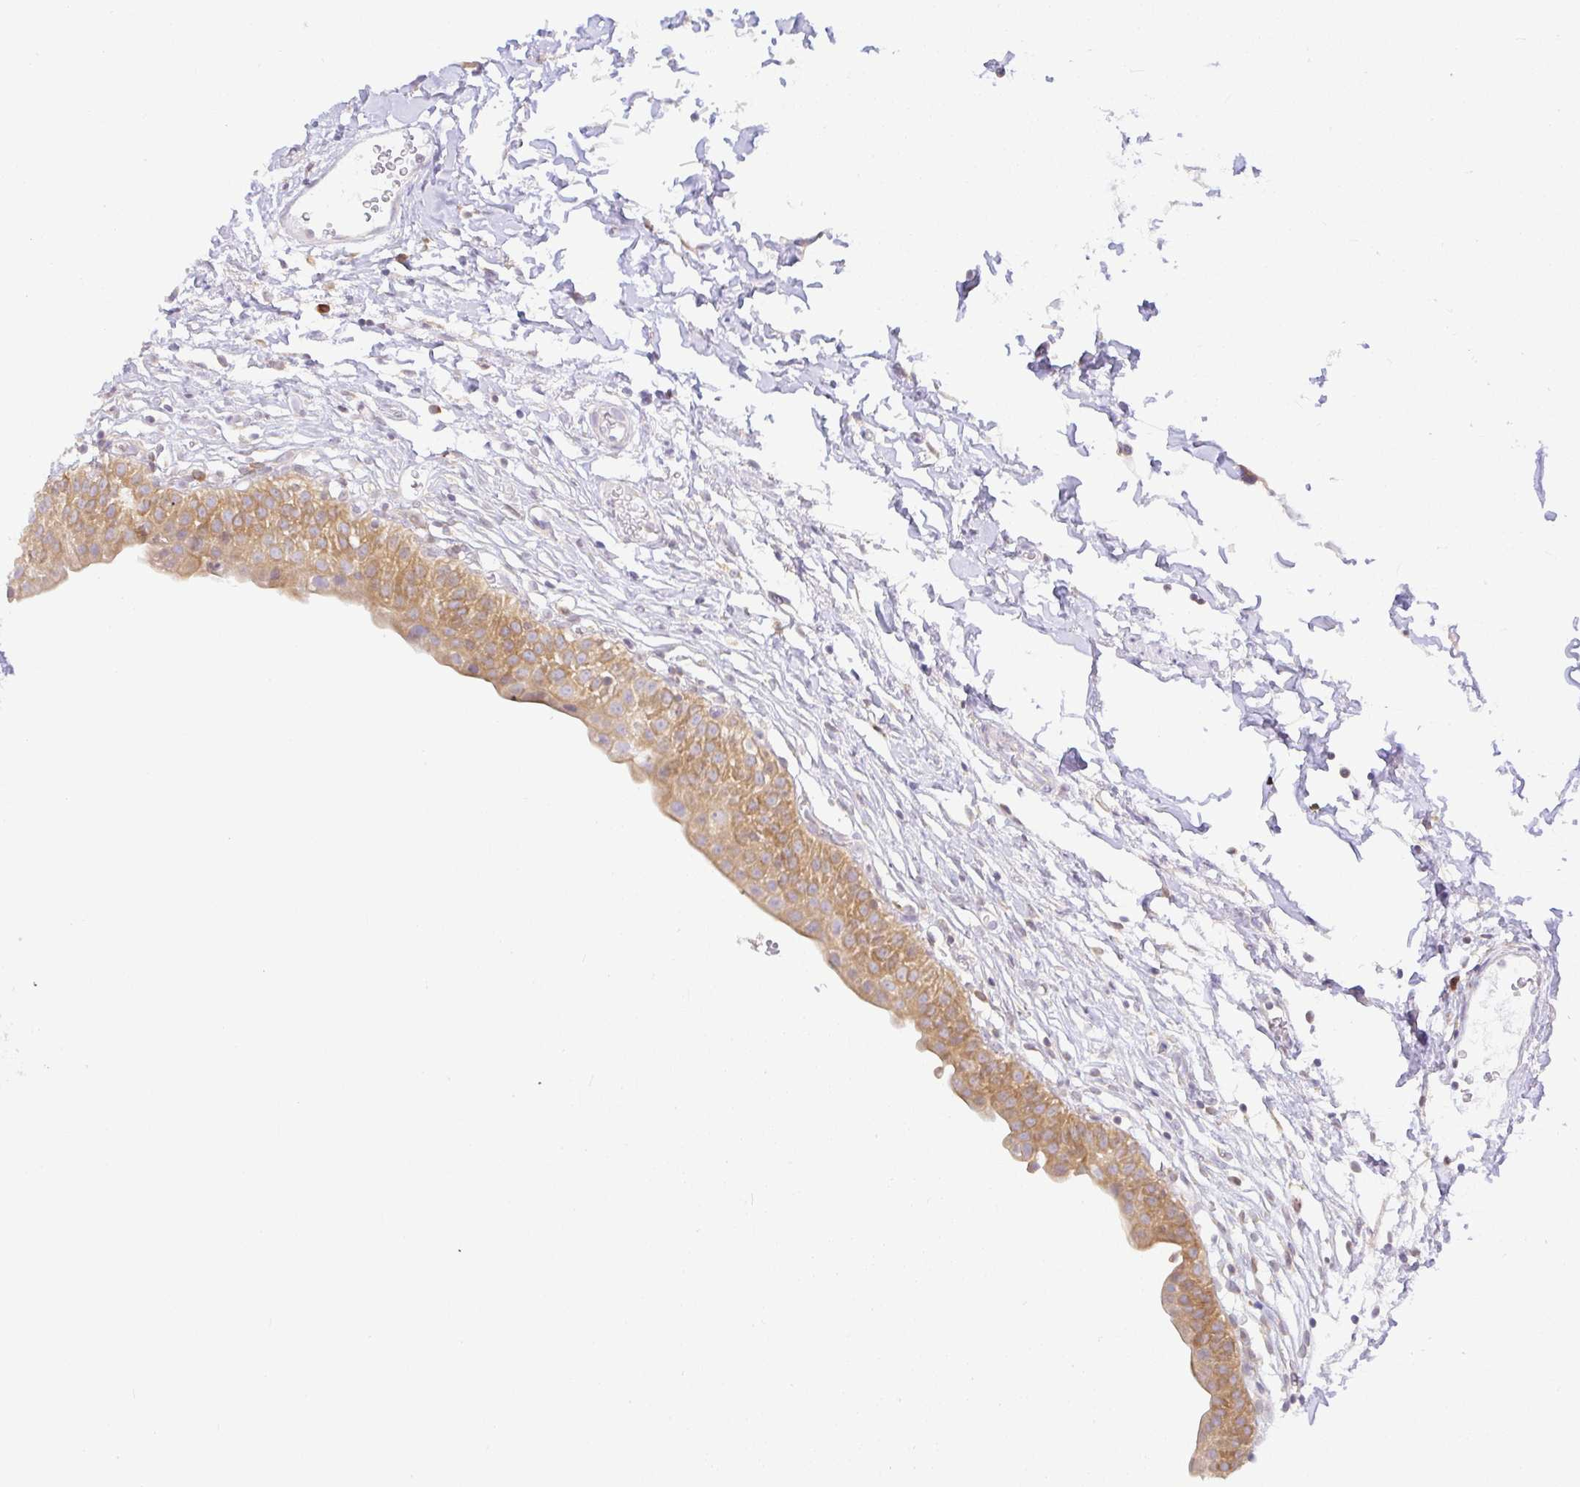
{"staining": {"intensity": "strong", "quantity": ">75%", "location": "cytoplasmic/membranous"}, "tissue": "urinary bladder", "cell_type": "Urothelial cells", "image_type": "normal", "snomed": [{"axis": "morphology", "description": "Normal tissue, NOS"}, {"axis": "topography", "description": "Urinary bladder"}, {"axis": "topography", "description": "Peripheral nerve tissue"}], "caption": "Human urinary bladder stained with a protein marker reveals strong staining in urothelial cells.", "gene": "DERL2", "patient": {"sex": "male", "age": 55}}